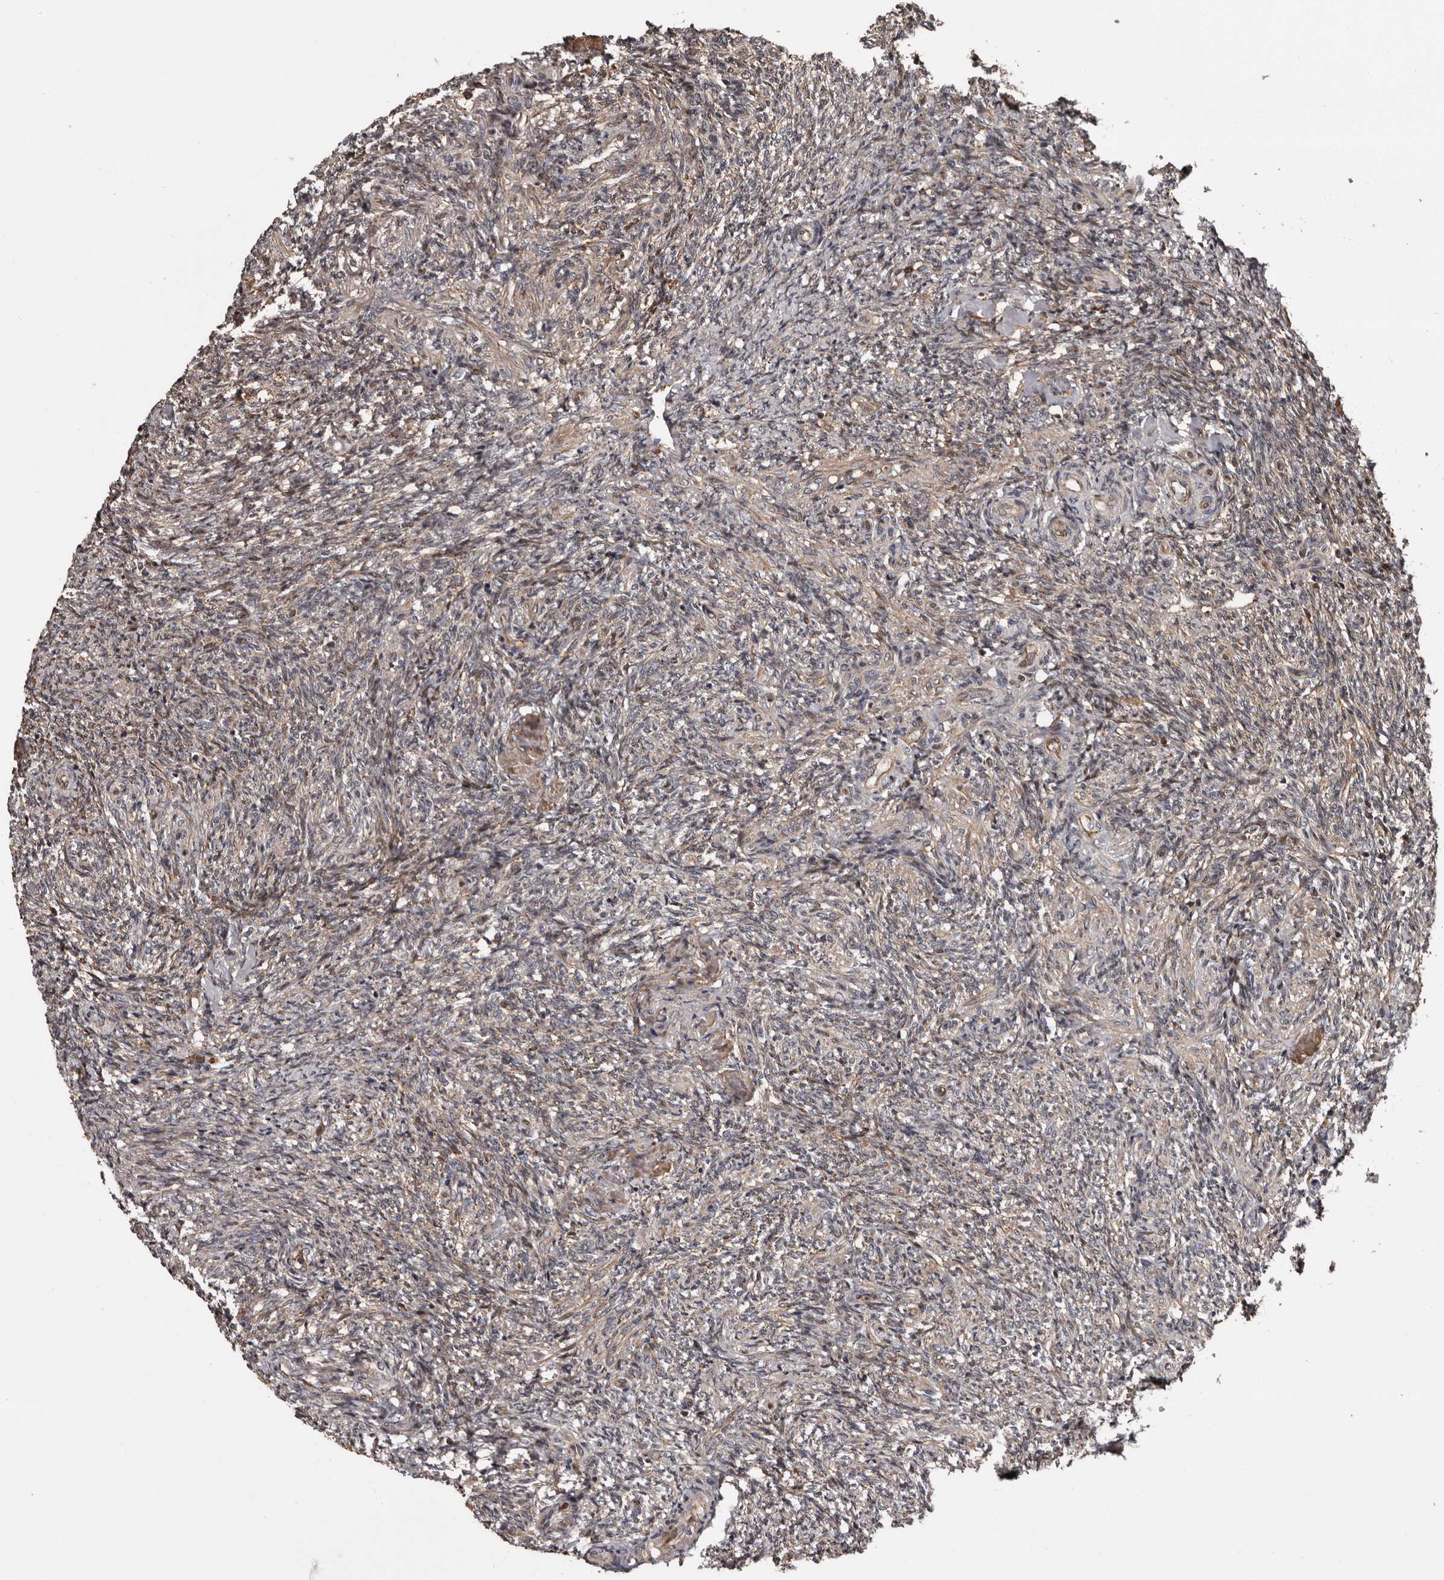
{"staining": {"intensity": "moderate", "quantity": ">75%", "location": "cytoplasmic/membranous"}, "tissue": "ovary", "cell_type": "Follicle cells", "image_type": "normal", "snomed": [{"axis": "morphology", "description": "Normal tissue, NOS"}, {"axis": "topography", "description": "Ovary"}], "caption": "Ovary was stained to show a protein in brown. There is medium levels of moderate cytoplasmic/membranous positivity in about >75% of follicle cells. (IHC, brightfield microscopy, high magnification).", "gene": "SERTAD4", "patient": {"sex": "female", "age": 41}}